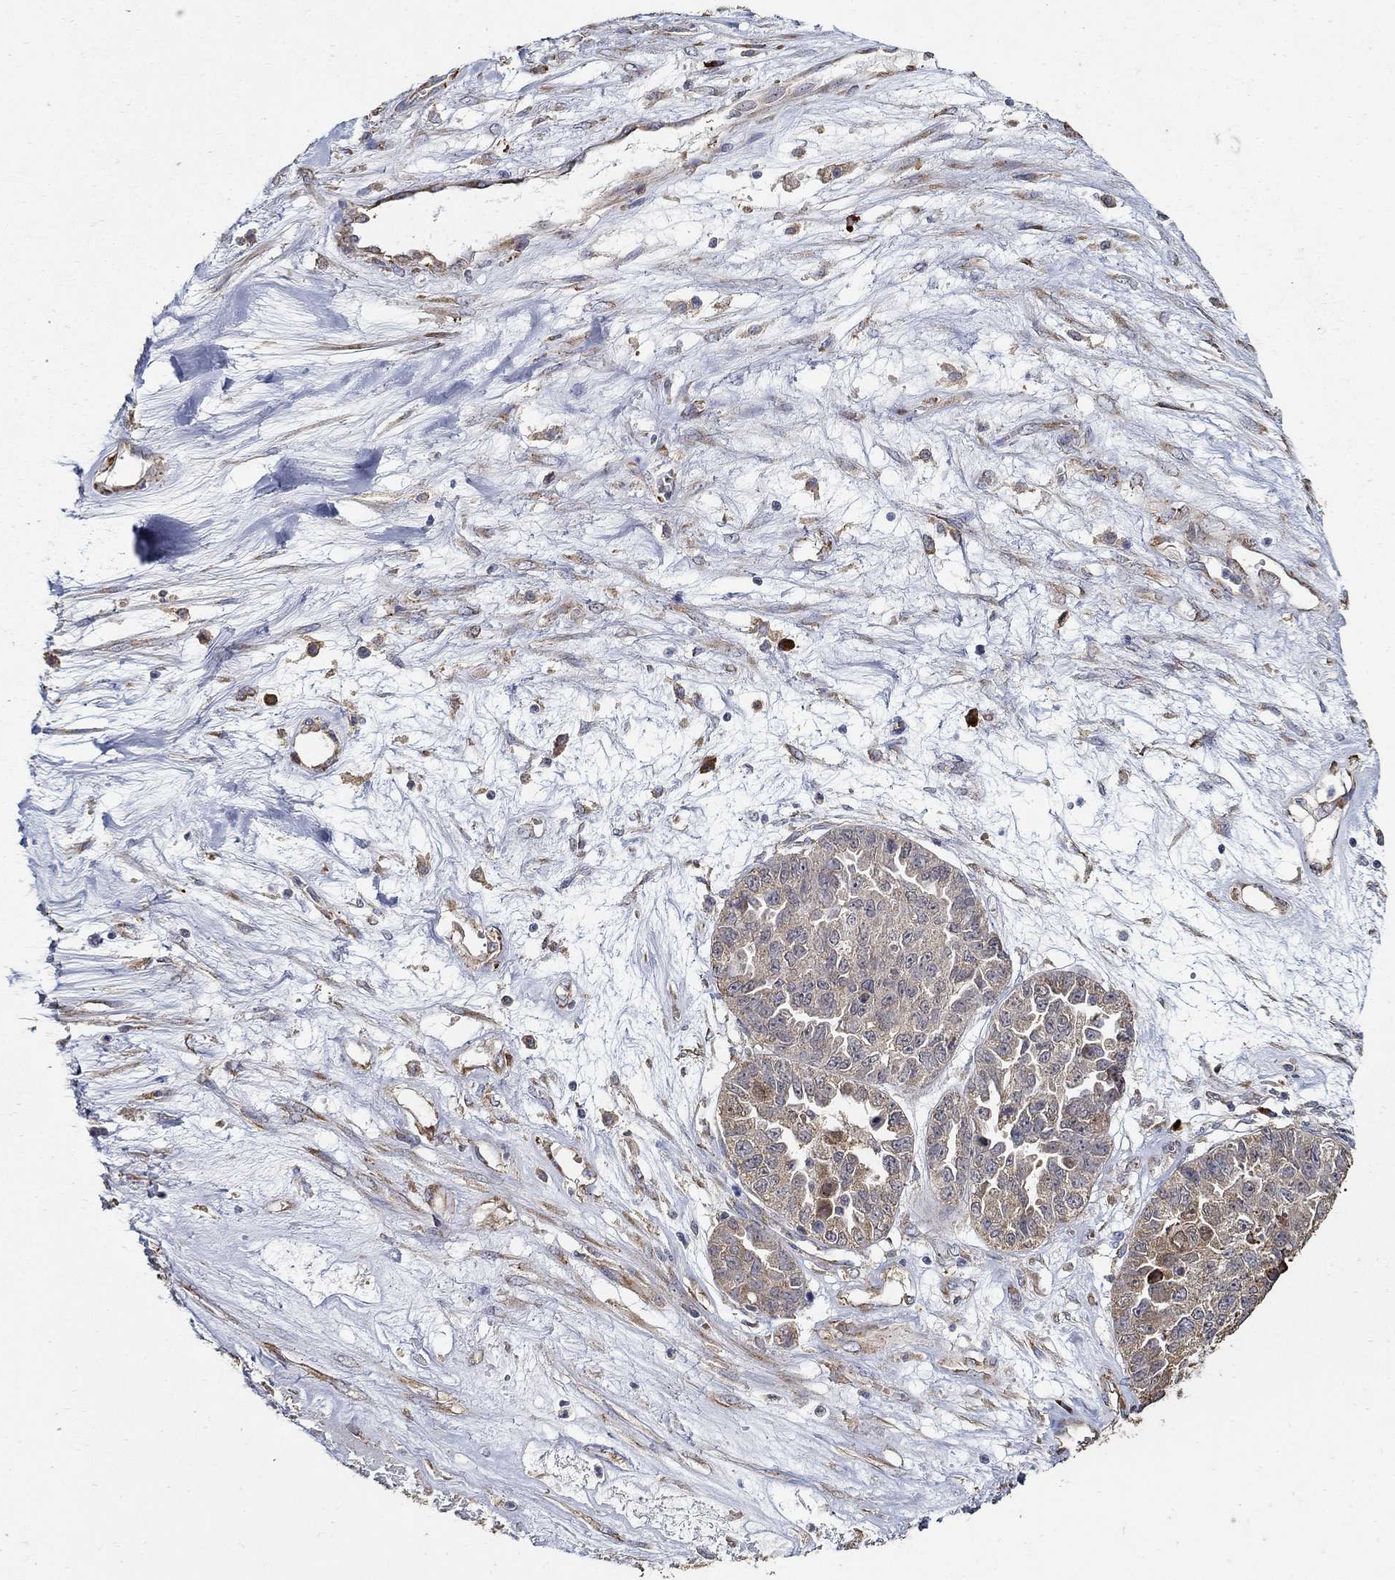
{"staining": {"intensity": "weak", "quantity": "25%-75%", "location": "cytoplasmic/membranous"}, "tissue": "ovarian cancer", "cell_type": "Tumor cells", "image_type": "cancer", "snomed": [{"axis": "morphology", "description": "Cystadenocarcinoma, serous, NOS"}, {"axis": "topography", "description": "Ovary"}], "caption": "A photomicrograph showing weak cytoplasmic/membranous positivity in approximately 25%-75% of tumor cells in ovarian serous cystadenocarcinoma, as visualized by brown immunohistochemical staining.", "gene": "EMILIN3", "patient": {"sex": "female", "age": 87}}